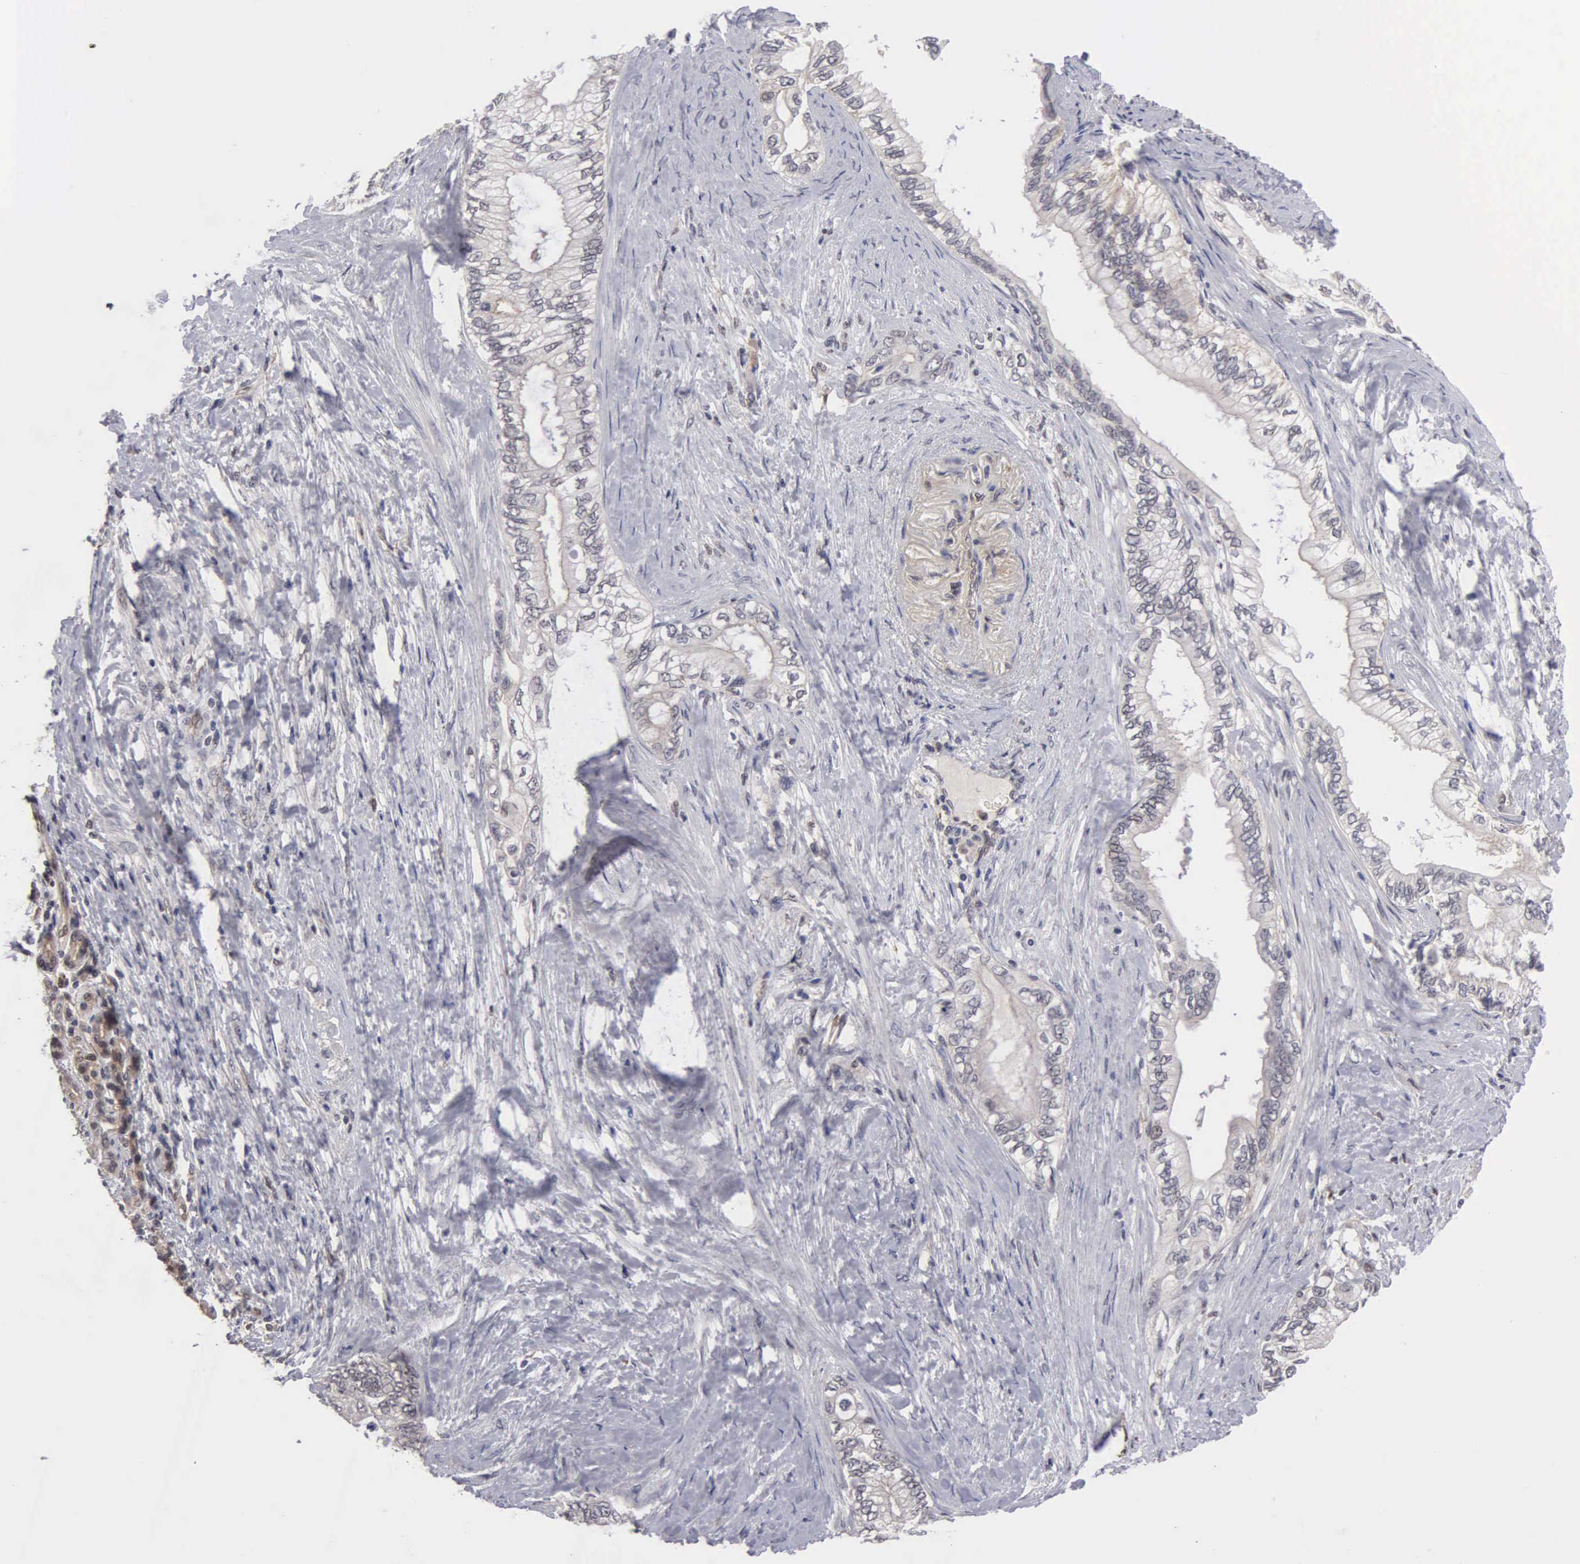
{"staining": {"intensity": "negative", "quantity": "none", "location": "none"}, "tissue": "pancreatic cancer", "cell_type": "Tumor cells", "image_type": "cancer", "snomed": [{"axis": "morphology", "description": "Adenocarcinoma, NOS"}, {"axis": "topography", "description": "Pancreas"}], "caption": "Photomicrograph shows no significant protein positivity in tumor cells of adenocarcinoma (pancreatic).", "gene": "ZBTB33", "patient": {"sex": "female", "age": 66}}